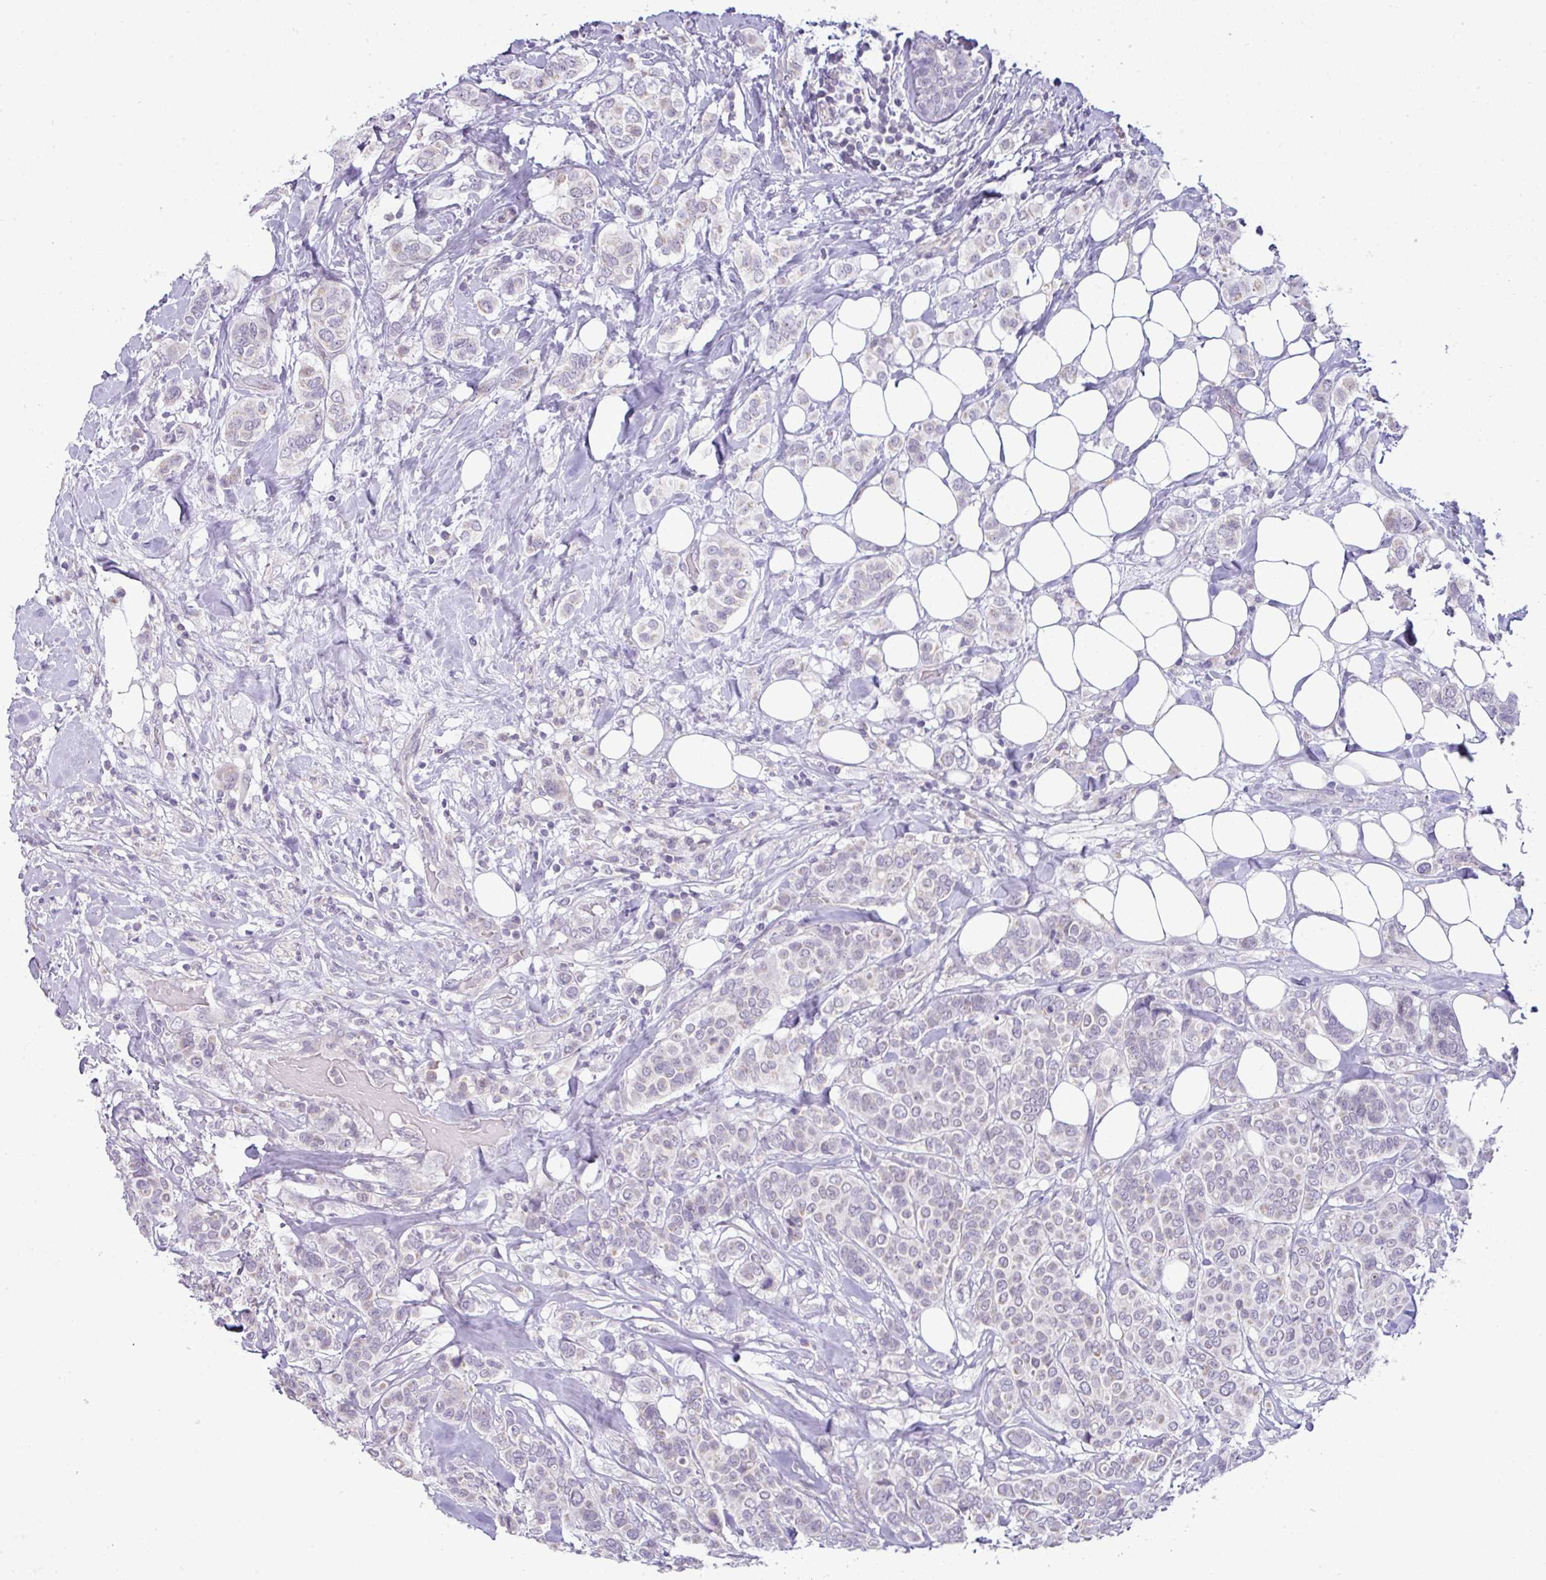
{"staining": {"intensity": "negative", "quantity": "none", "location": "none"}, "tissue": "breast cancer", "cell_type": "Tumor cells", "image_type": "cancer", "snomed": [{"axis": "morphology", "description": "Lobular carcinoma"}, {"axis": "topography", "description": "Breast"}], "caption": "Breast lobular carcinoma was stained to show a protein in brown. There is no significant expression in tumor cells.", "gene": "HBEGF", "patient": {"sex": "female", "age": 51}}